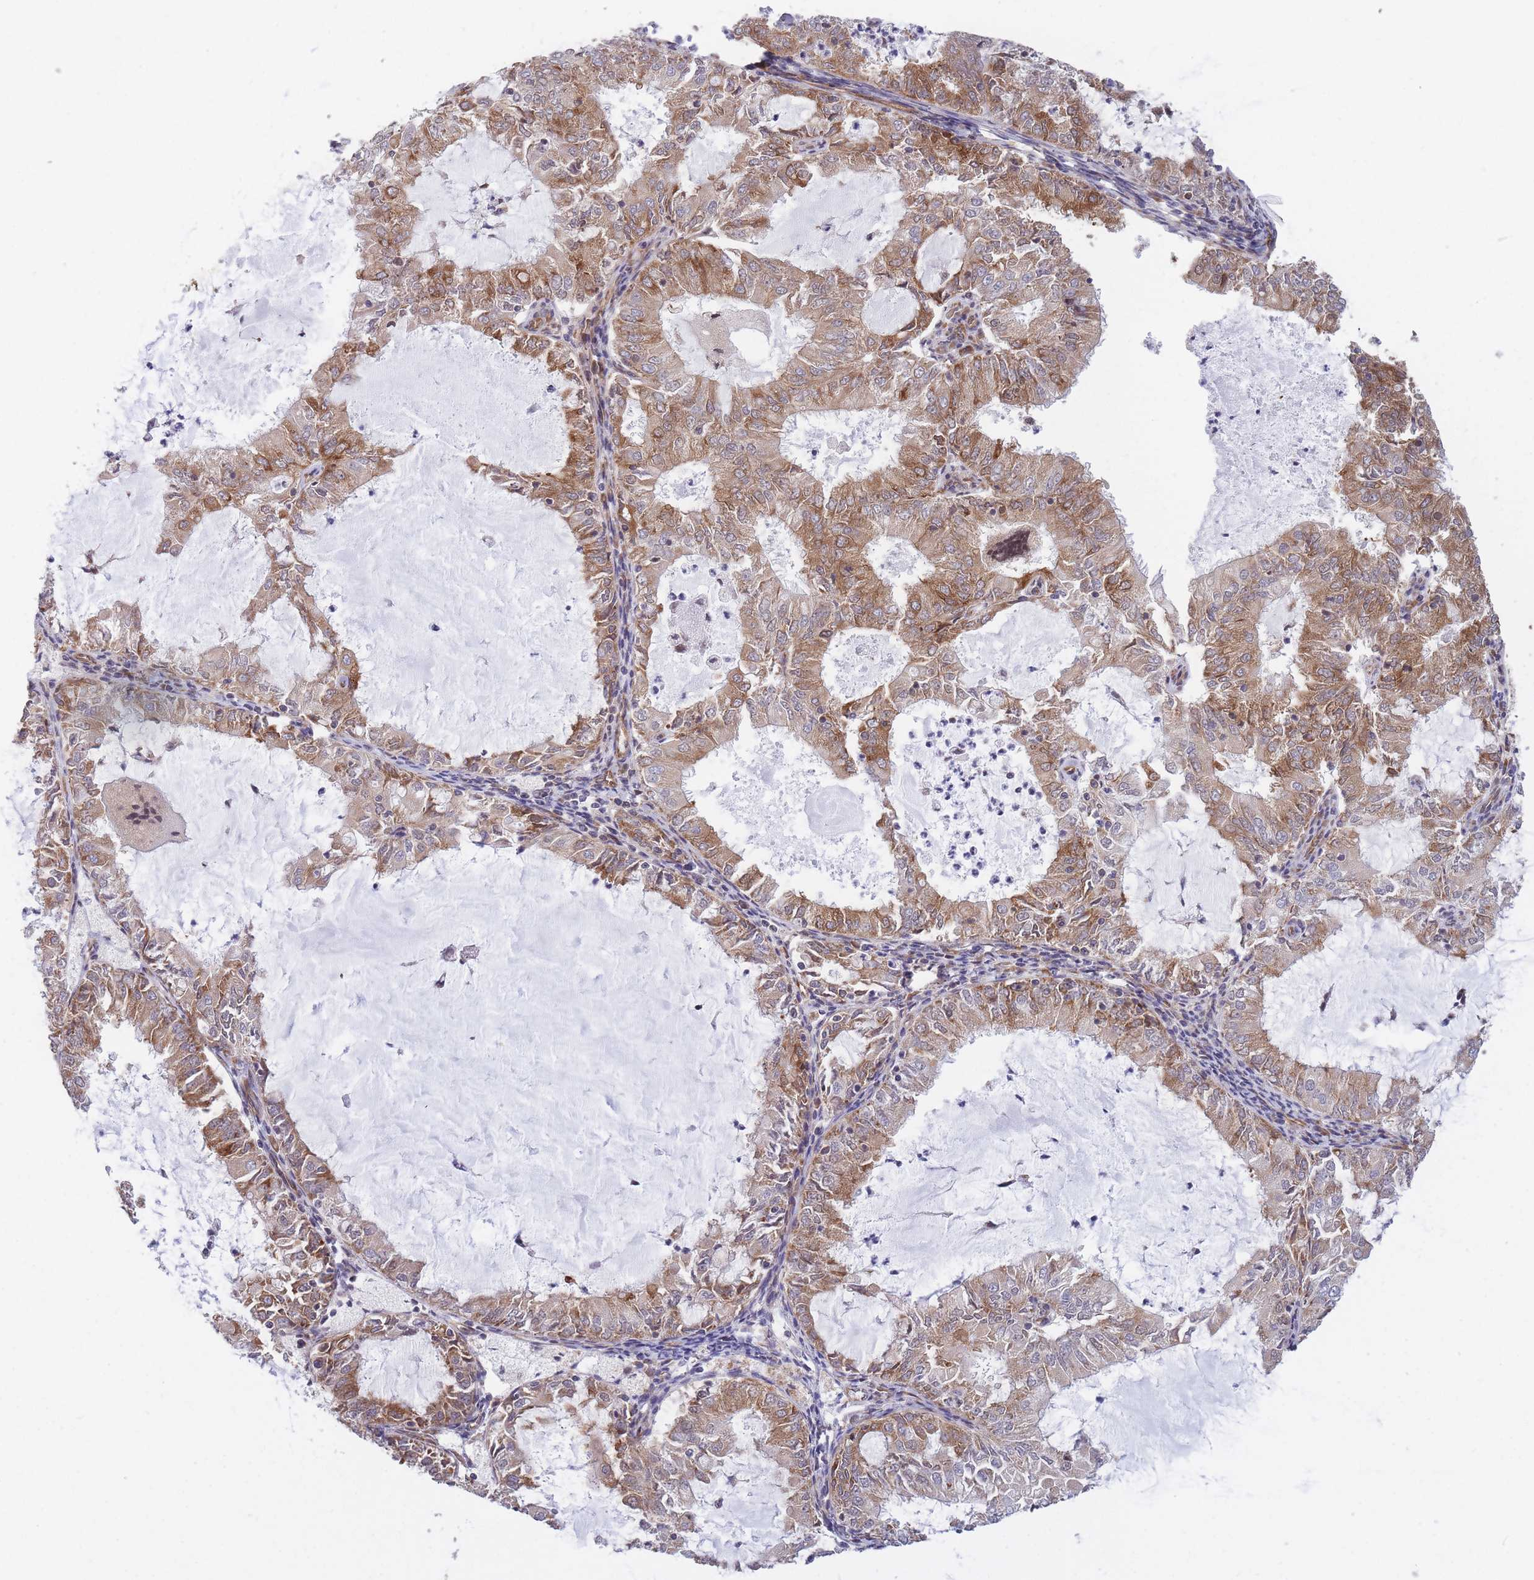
{"staining": {"intensity": "moderate", "quantity": ">75%", "location": "cytoplasmic/membranous"}, "tissue": "endometrial cancer", "cell_type": "Tumor cells", "image_type": "cancer", "snomed": [{"axis": "morphology", "description": "Adenocarcinoma, NOS"}, {"axis": "topography", "description": "Endometrium"}], "caption": "A brown stain shows moderate cytoplasmic/membranous staining of a protein in adenocarcinoma (endometrial) tumor cells. Ihc stains the protein of interest in brown and the nuclei are stained blue.", "gene": "CCDC124", "patient": {"sex": "female", "age": 57}}